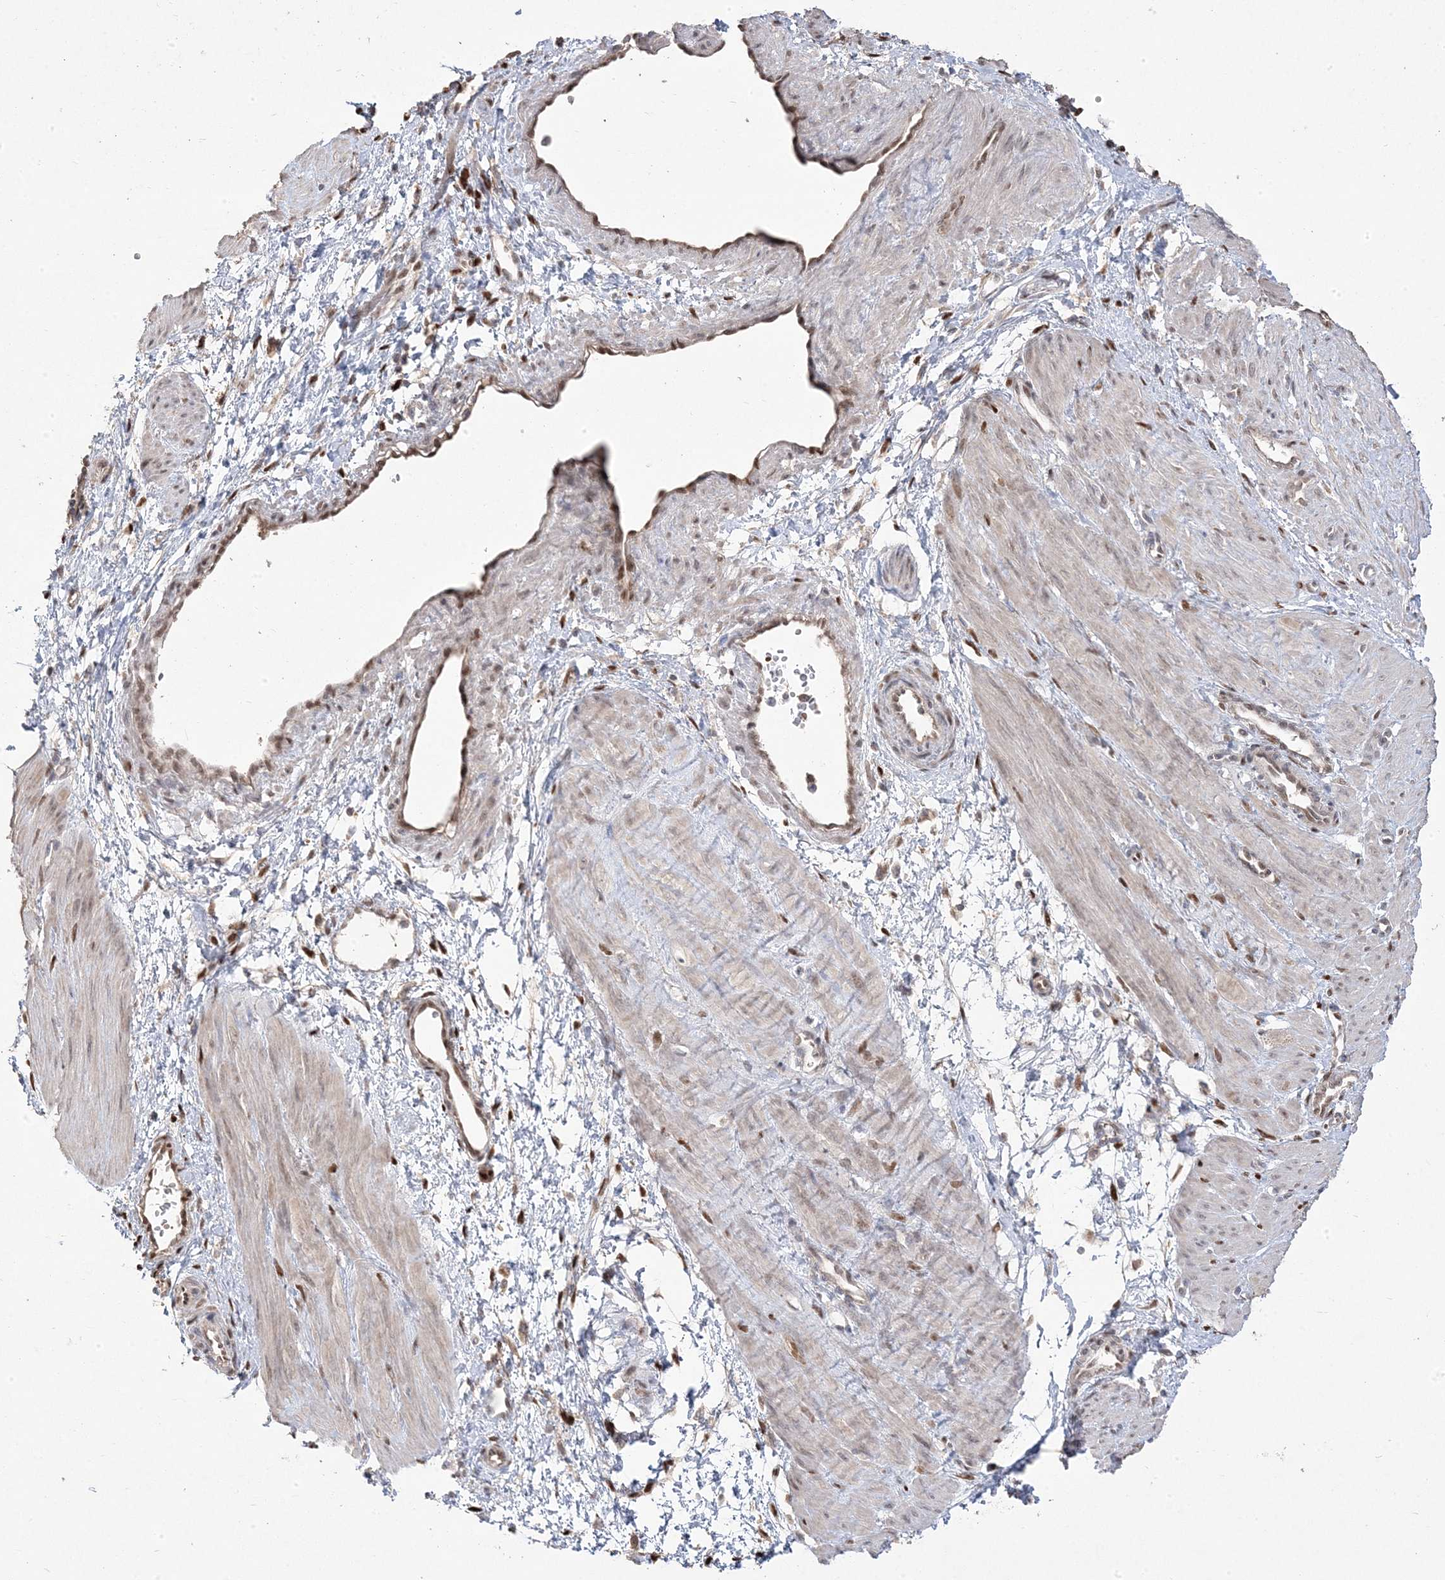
{"staining": {"intensity": "moderate", "quantity": "25%-75%", "location": "nuclear"}, "tissue": "smooth muscle", "cell_type": "Smooth muscle cells", "image_type": "normal", "snomed": [{"axis": "morphology", "description": "Normal tissue, NOS"}, {"axis": "topography", "description": "Endometrium"}], "caption": "Immunohistochemistry (IHC) (DAB (3,3'-diaminobenzidine)) staining of benign human smooth muscle exhibits moderate nuclear protein positivity in about 25%-75% of smooth muscle cells.", "gene": "PPOX", "patient": {"sex": "female", "age": 33}}